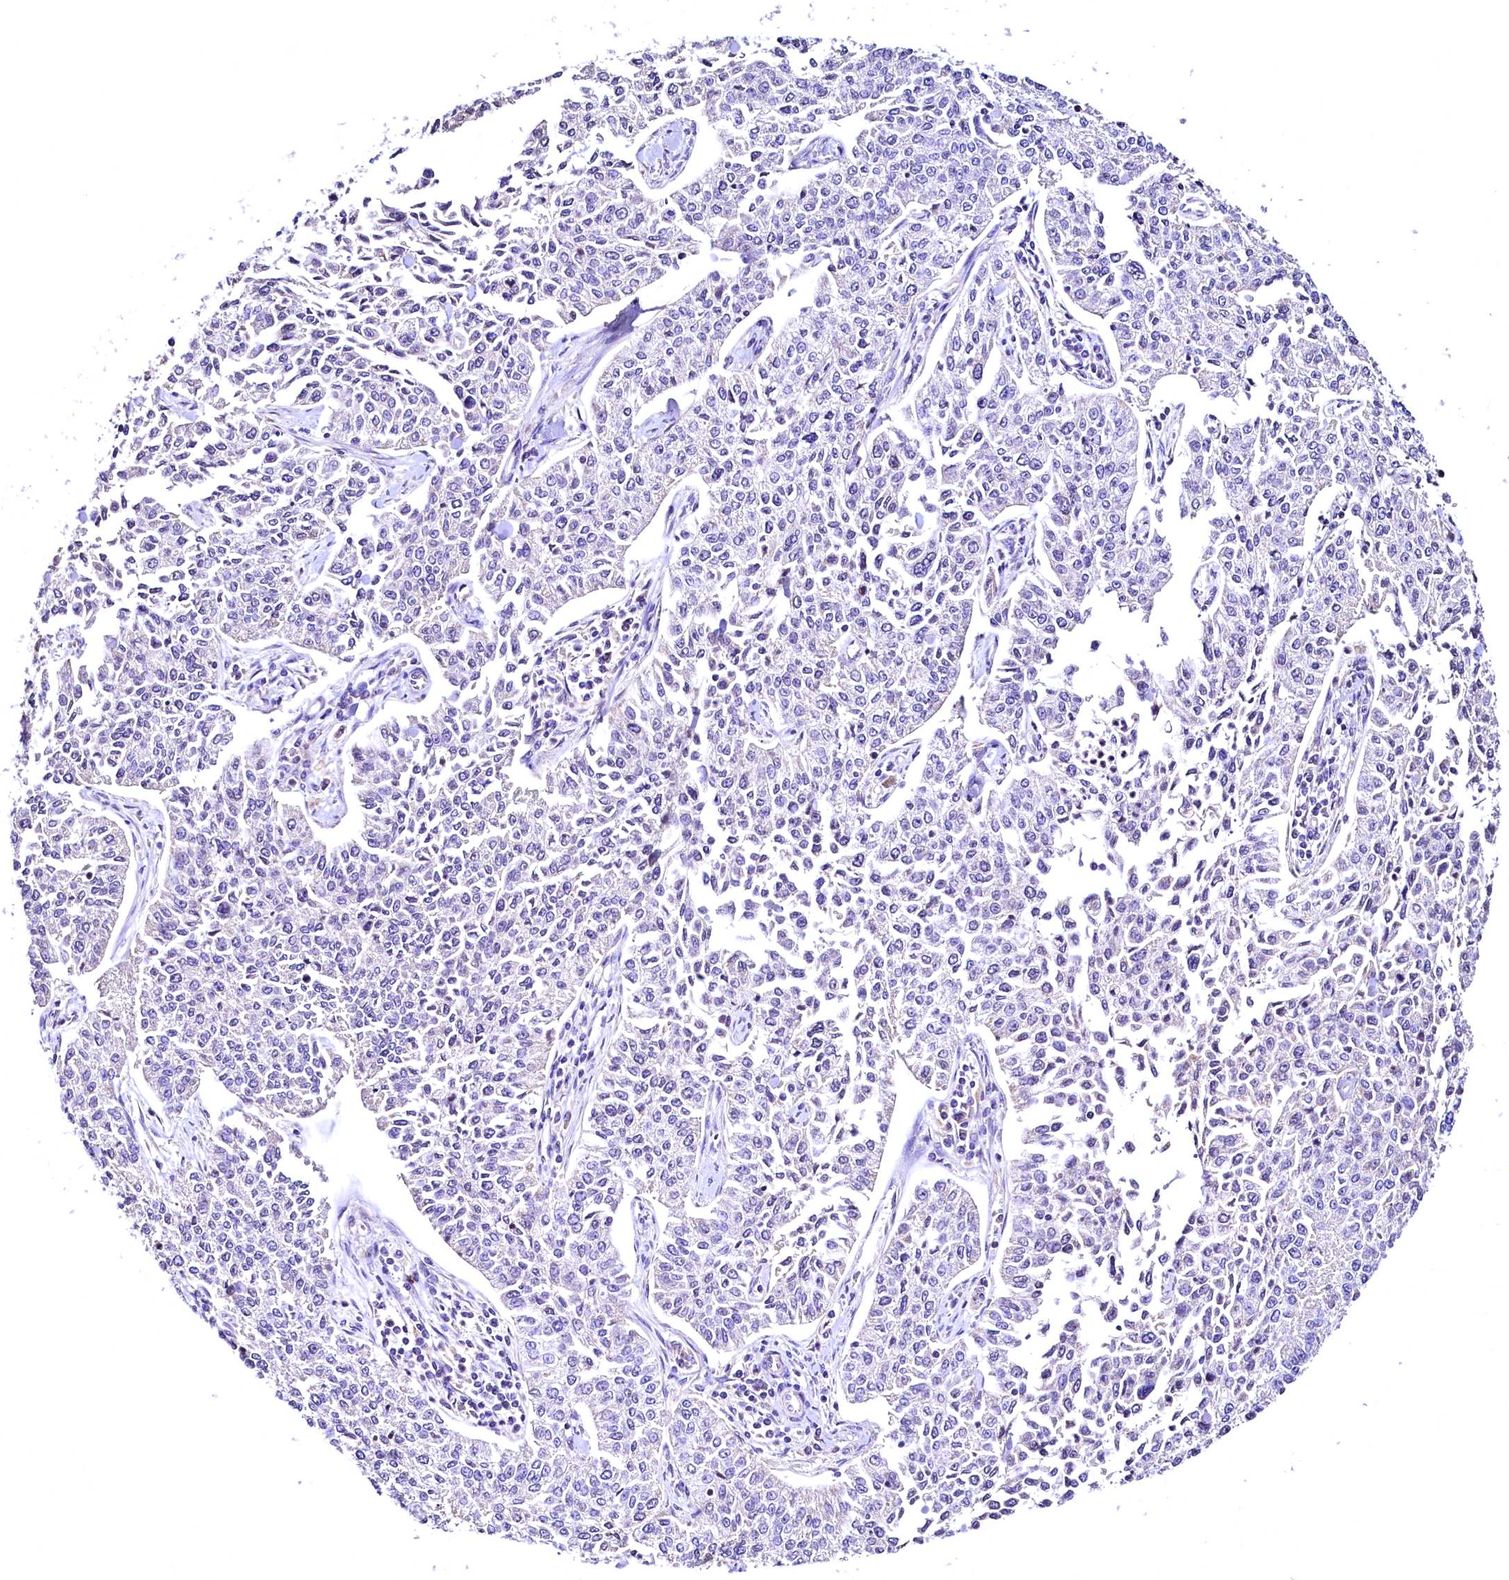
{"staining": {"intensity": "negative", "quantity": "none", "location": "none"}, "tissue": "cervical cancer", "cell_type": "Tumor cells", "image_type": "cancer", "snomed": [{"axis": "morphology", "description": "Squamous cell carcinoma, NOS"}, {"axis": "topography", "description": "Cervix"}], "caption": "Immunohistochemistry image of squamous cell carcinoma (cervical) stained for a protein (brown), which demonstrates no staining in tumor cells.", "gene": "MRPL57", "patient": {"sex": "female", "age": 35}}